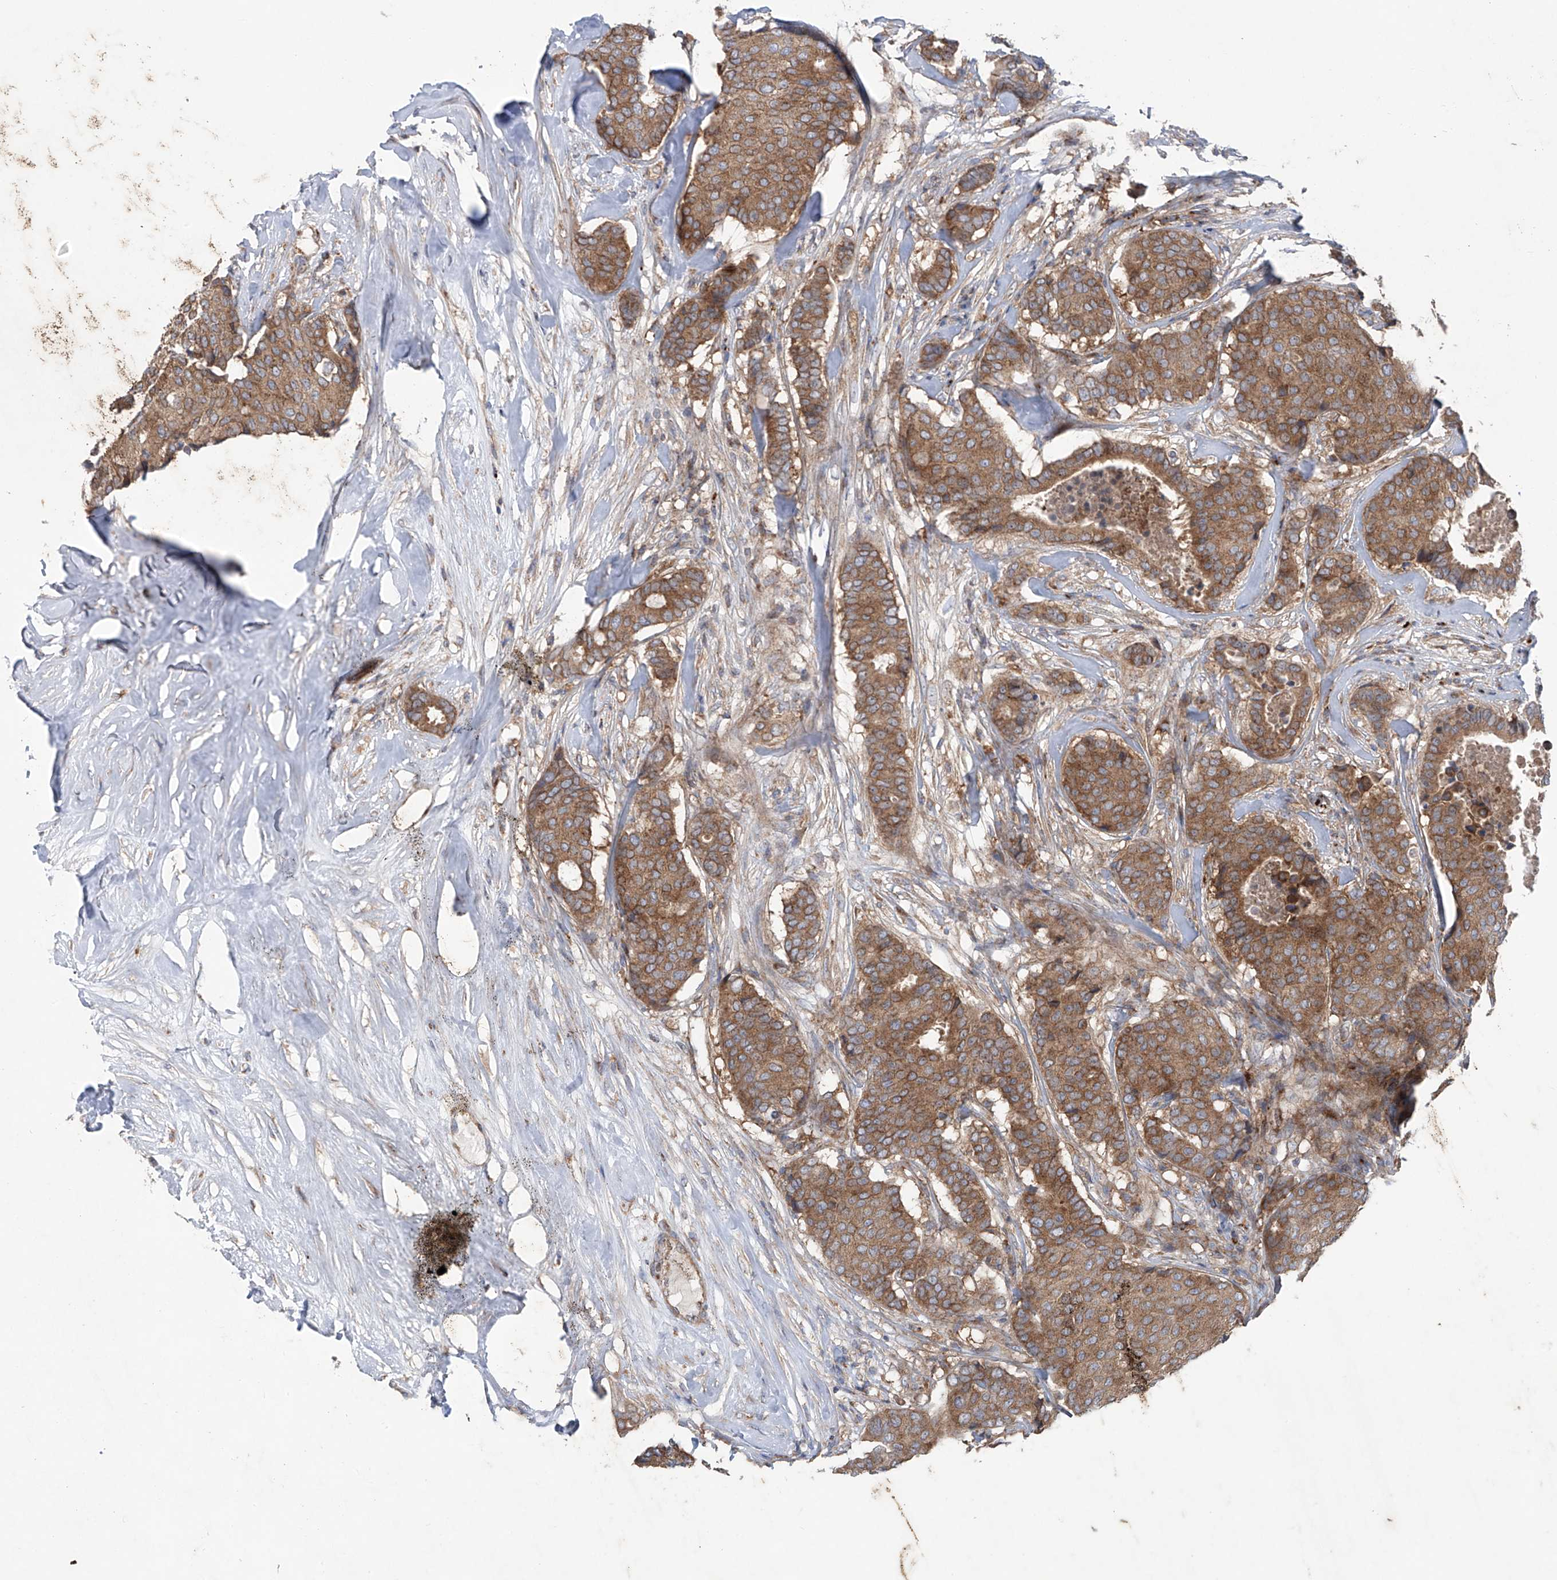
{"staining": {"intensity": "moderate", "quantity": ">75%", "location": "cytoplasmic/membranous"}, "tissue": "breast cancer", "cell_type": "Tumor cells", "image_type": "cancer", "snomed": [{"axis": "morphology", "description": "Duct carcinoma"}, {"axis": "topography", "description": "Breast"}], "caption": "Immunohistochemistry (IHC) histopathology image of human infiltrating ductal carcinoma (breast) stained for a protein (brown), which demonstrates medium levels of moderate cytoplasmic/membranous expression in about >75% of tumor cells.", "gene": "KLC4", "patient": {"sex": "female", "age": 75}}